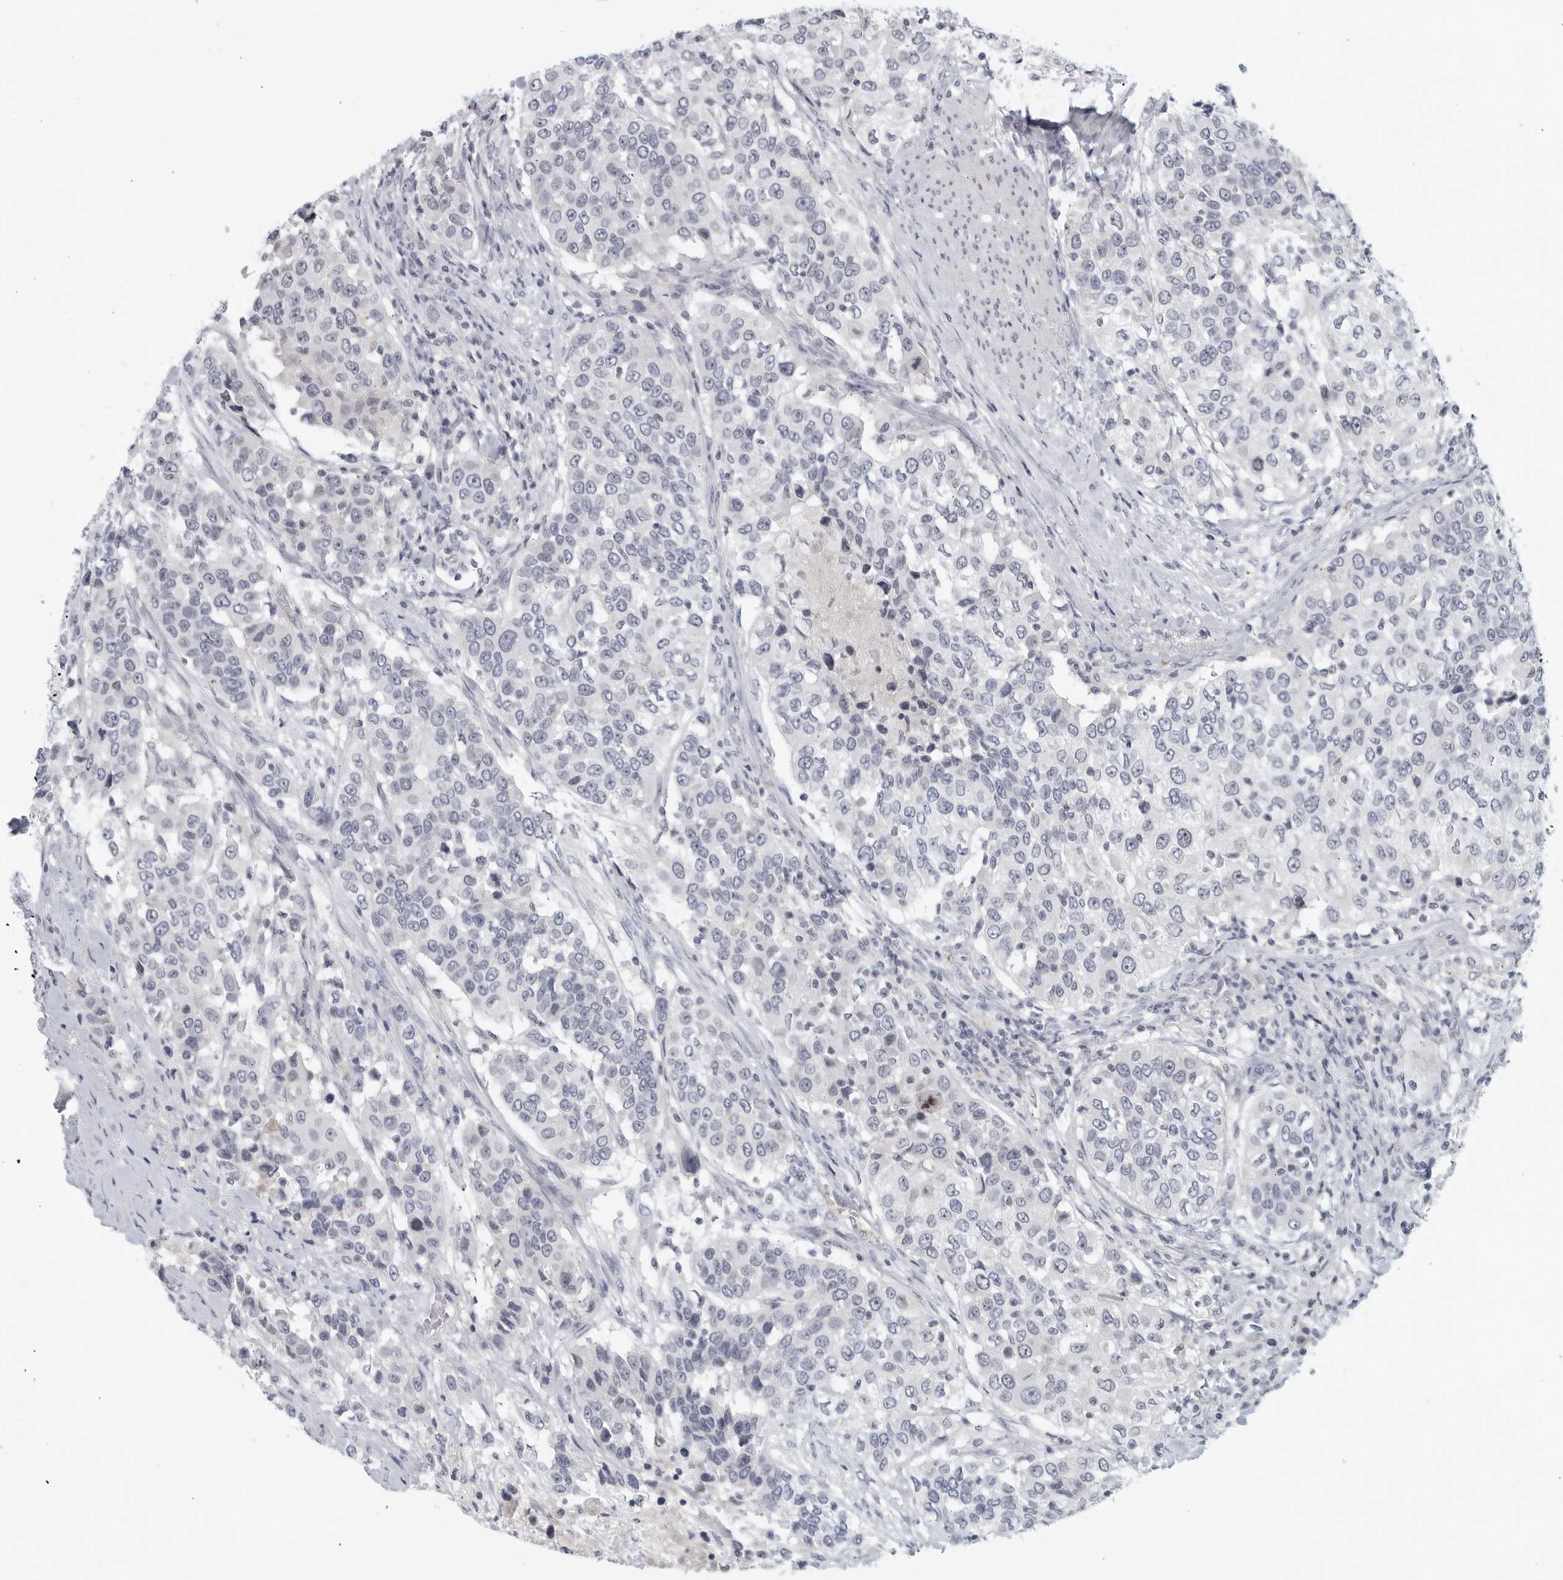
{"staining": {"intensity": "negative", "quantity": "none", "location": "none"}, "tissue": "urothelial cancer", "cell_type": "Tumor cells", "image_type": "cancer", "snomed": [{"axis": "morphology", "description": "Urothelial carcinoma, High grade"}, {"axis": "topography", "description": "Urinary bladder"}], "caption": "An image of human urothelial cancer is negative for staining in tumor cells.", "gene": "MATN1", "patient": {"sex": "female", "age": 80}}